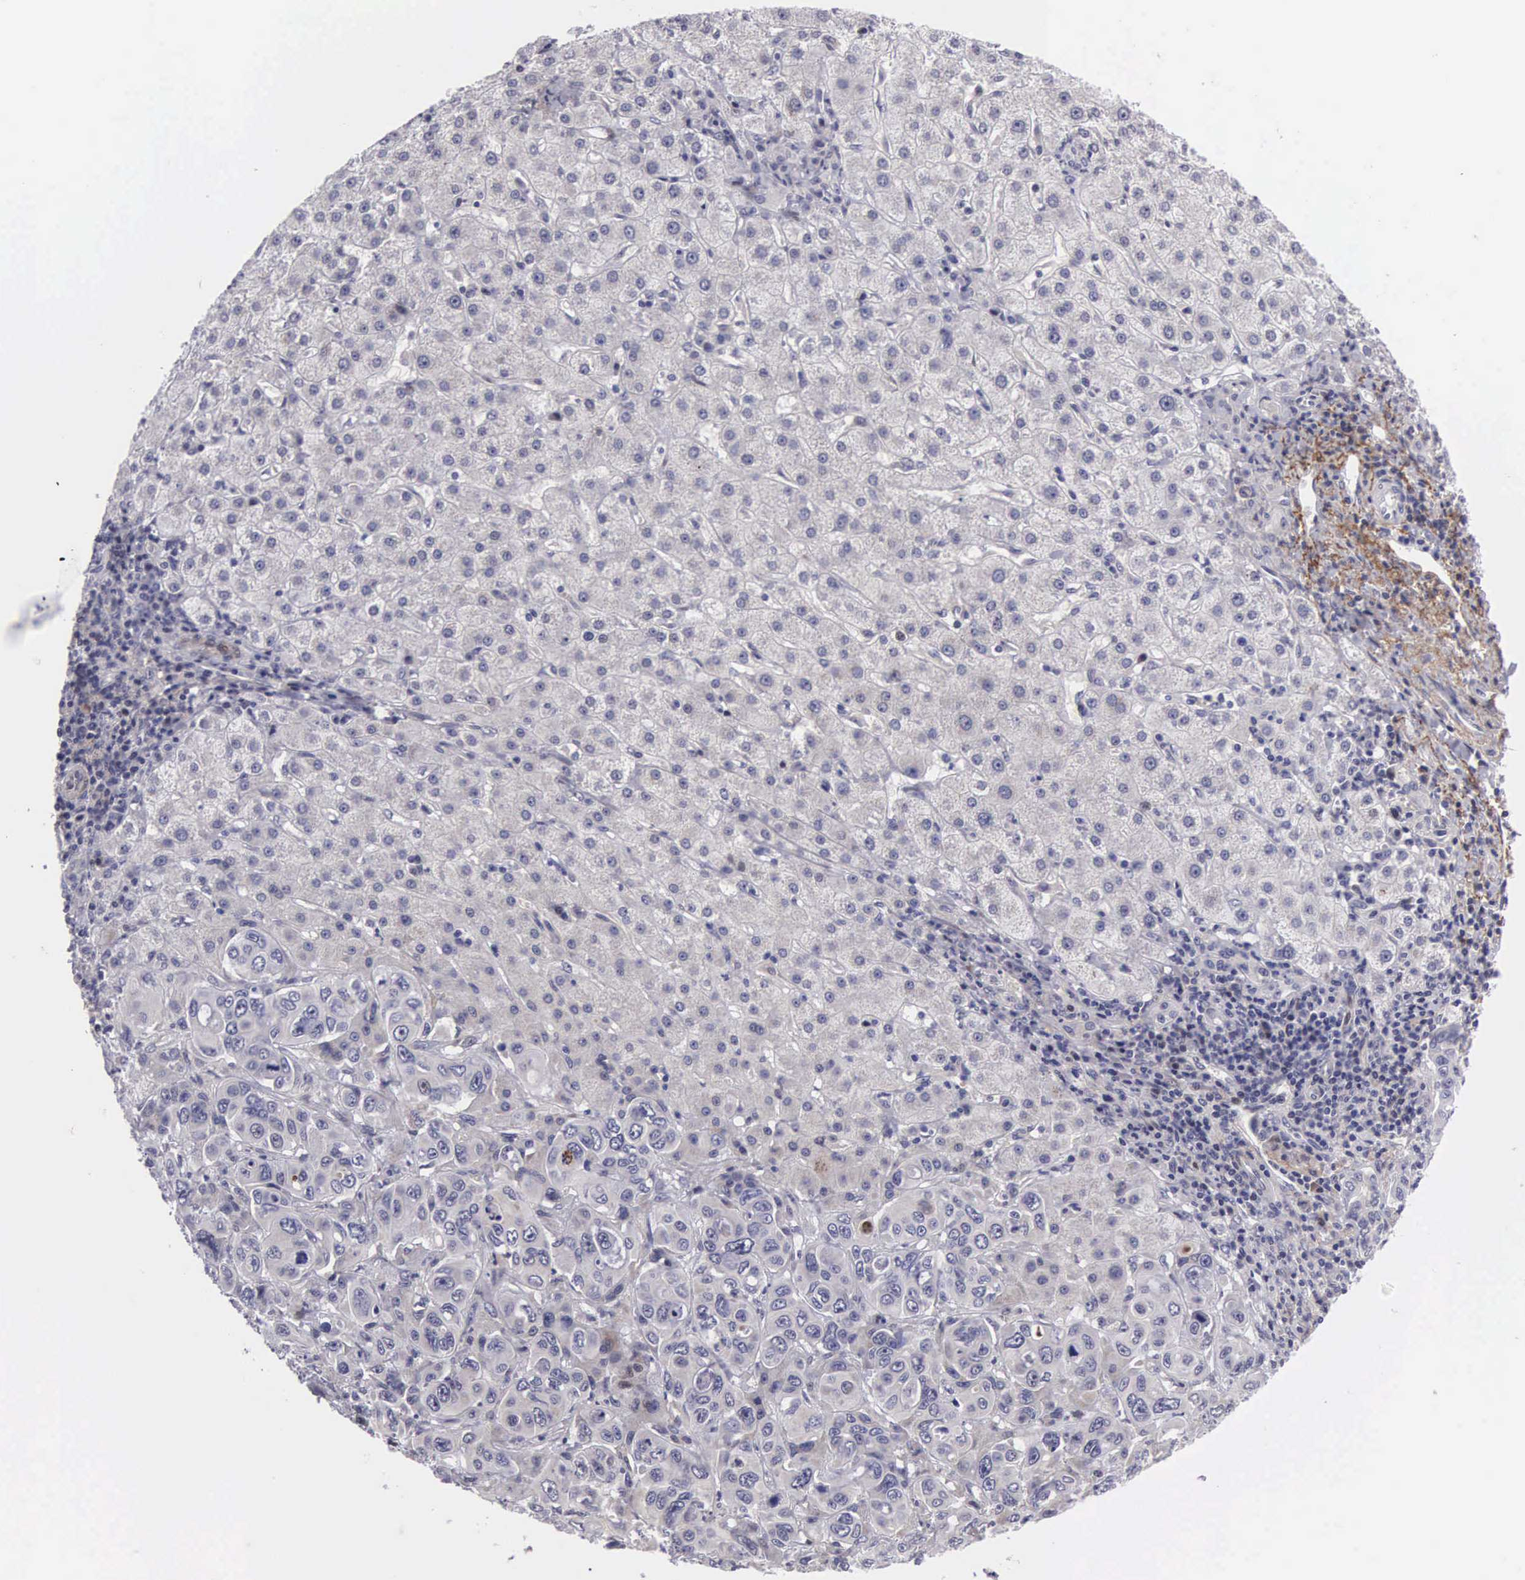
{"staining": {"intensity": "weak", "quantity": "<25%", "location": "nuclear"}, "tissue": "liver cancer", "cell_type": "Tumor cells", "image_type": "cancer", "snomed": [{"axis": "morphology", "description": "Cholangiocarcinoma"}, {"axis": "topography", "description": "Liver"}], "caption": "DAB (3,3'-diaminobenzidine) immunohistochemical staining of cholangiocarcinoma (liver) displays no significant staining in tumor cells. Brightfield microscopy of immunohistochemistry stained with DAB (3,3'-diaminobenzidine) (brown) and hematoxylin (blue), captured at high magnification.", "gene": "EMID1", "patient": {"sex": "female", "age": 79}}